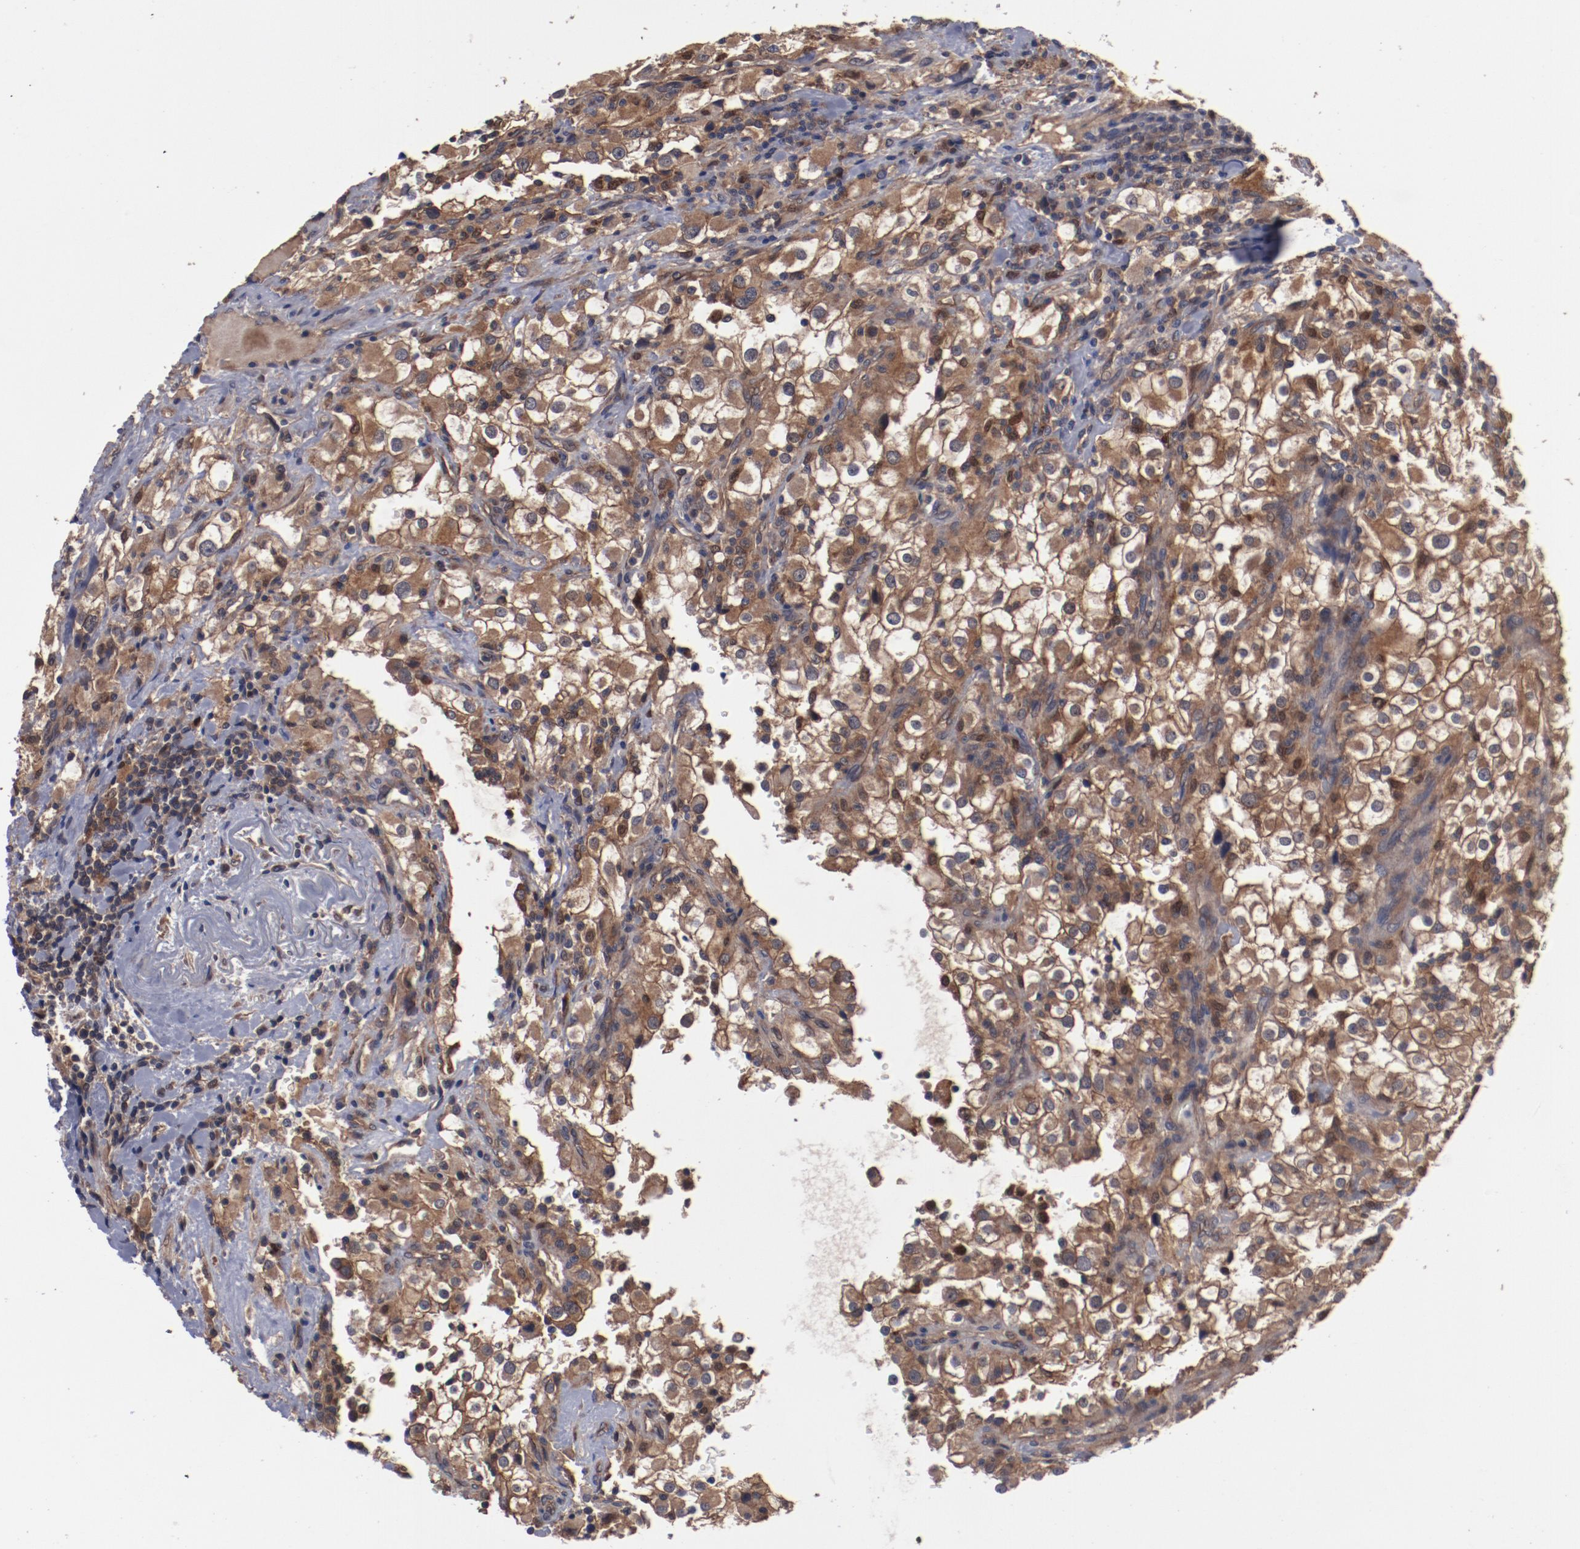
{"staining": {"intensity": "moderate", "quantity": "25%-75%", "location": "cytoplasmic/membranous"}, "tissue": "renal cancer", "cell_type": "Tumor cells", "image_type": "cancer", "snomed": [{"axis": "morphology", "description": "Adenocarcinoma, NOS"}, {"axis": "topography", "description": "Kidney"}], "caption": "Protein expression analysis of human adenocarcinoma (renal) reveals moderate cytoplasmic/membranous staining in approximately 25%-75% of tumor cells. The staining was performed using DAB (3,3'-diaminobenzidine), with brown indicating positive protein expression. Nuclei are stained blue with hematoxylin.", "gene": "DNAAF2", "patient": {"sex": "female", "age": 52}}